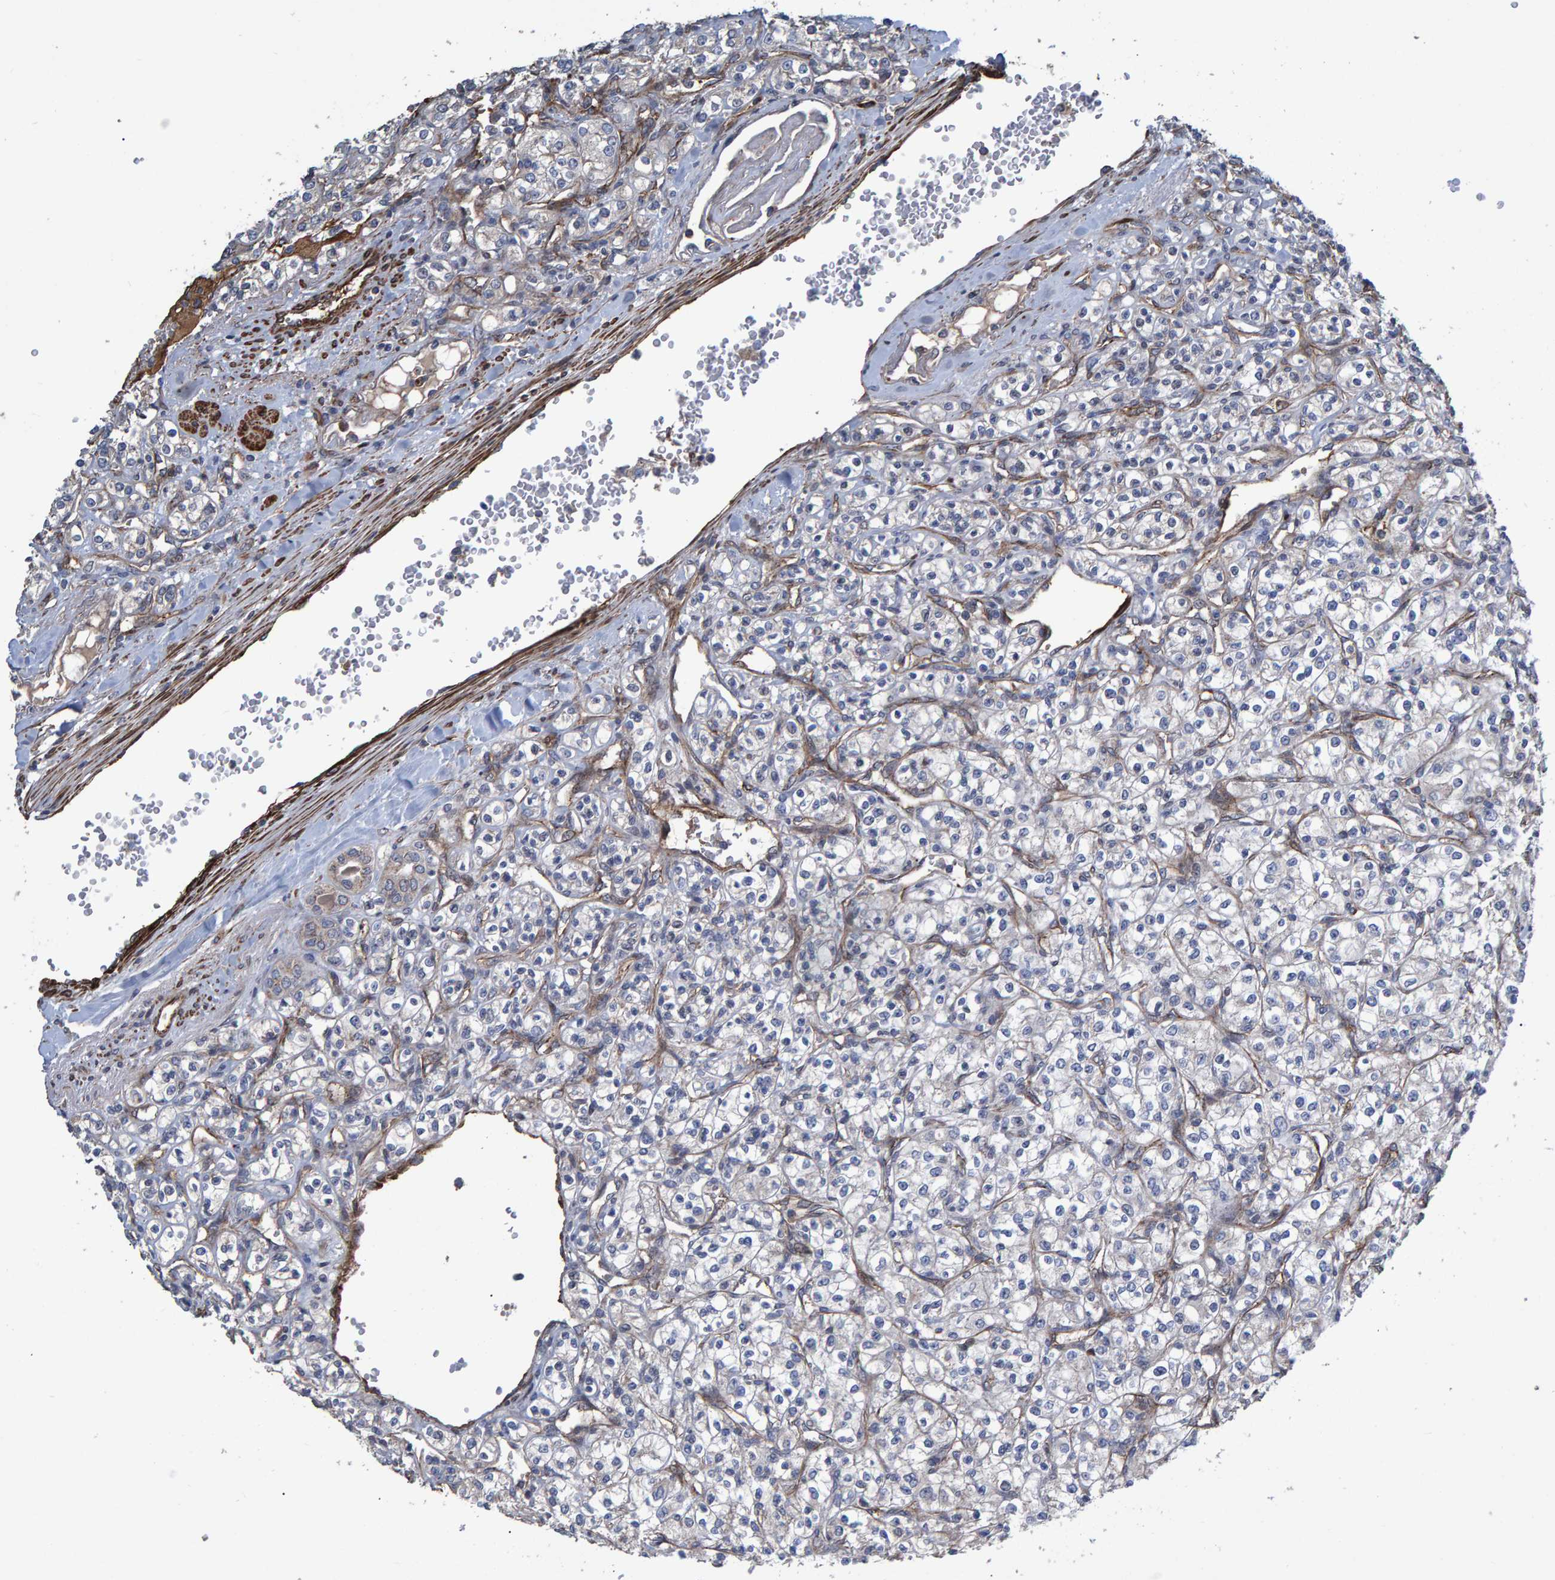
{"staining": {"intensity": "weak", "quantity": "<25%", "location": "cytoplasmic/membranous"}, "tissue": "renal cancer", "cell_type": "Tumor cells", "image_type": "cancer", "snomed": [{"axis": "morphology", "description": "Adenocarcinoma, NOS"}, {"axis": "topography", "description": "Kidney"}], "caption": "The image exhibits no staining of tumor cells in renal cancer.", "gene": "SLIT2", "patient": {"sex": "male", "age": 77}}